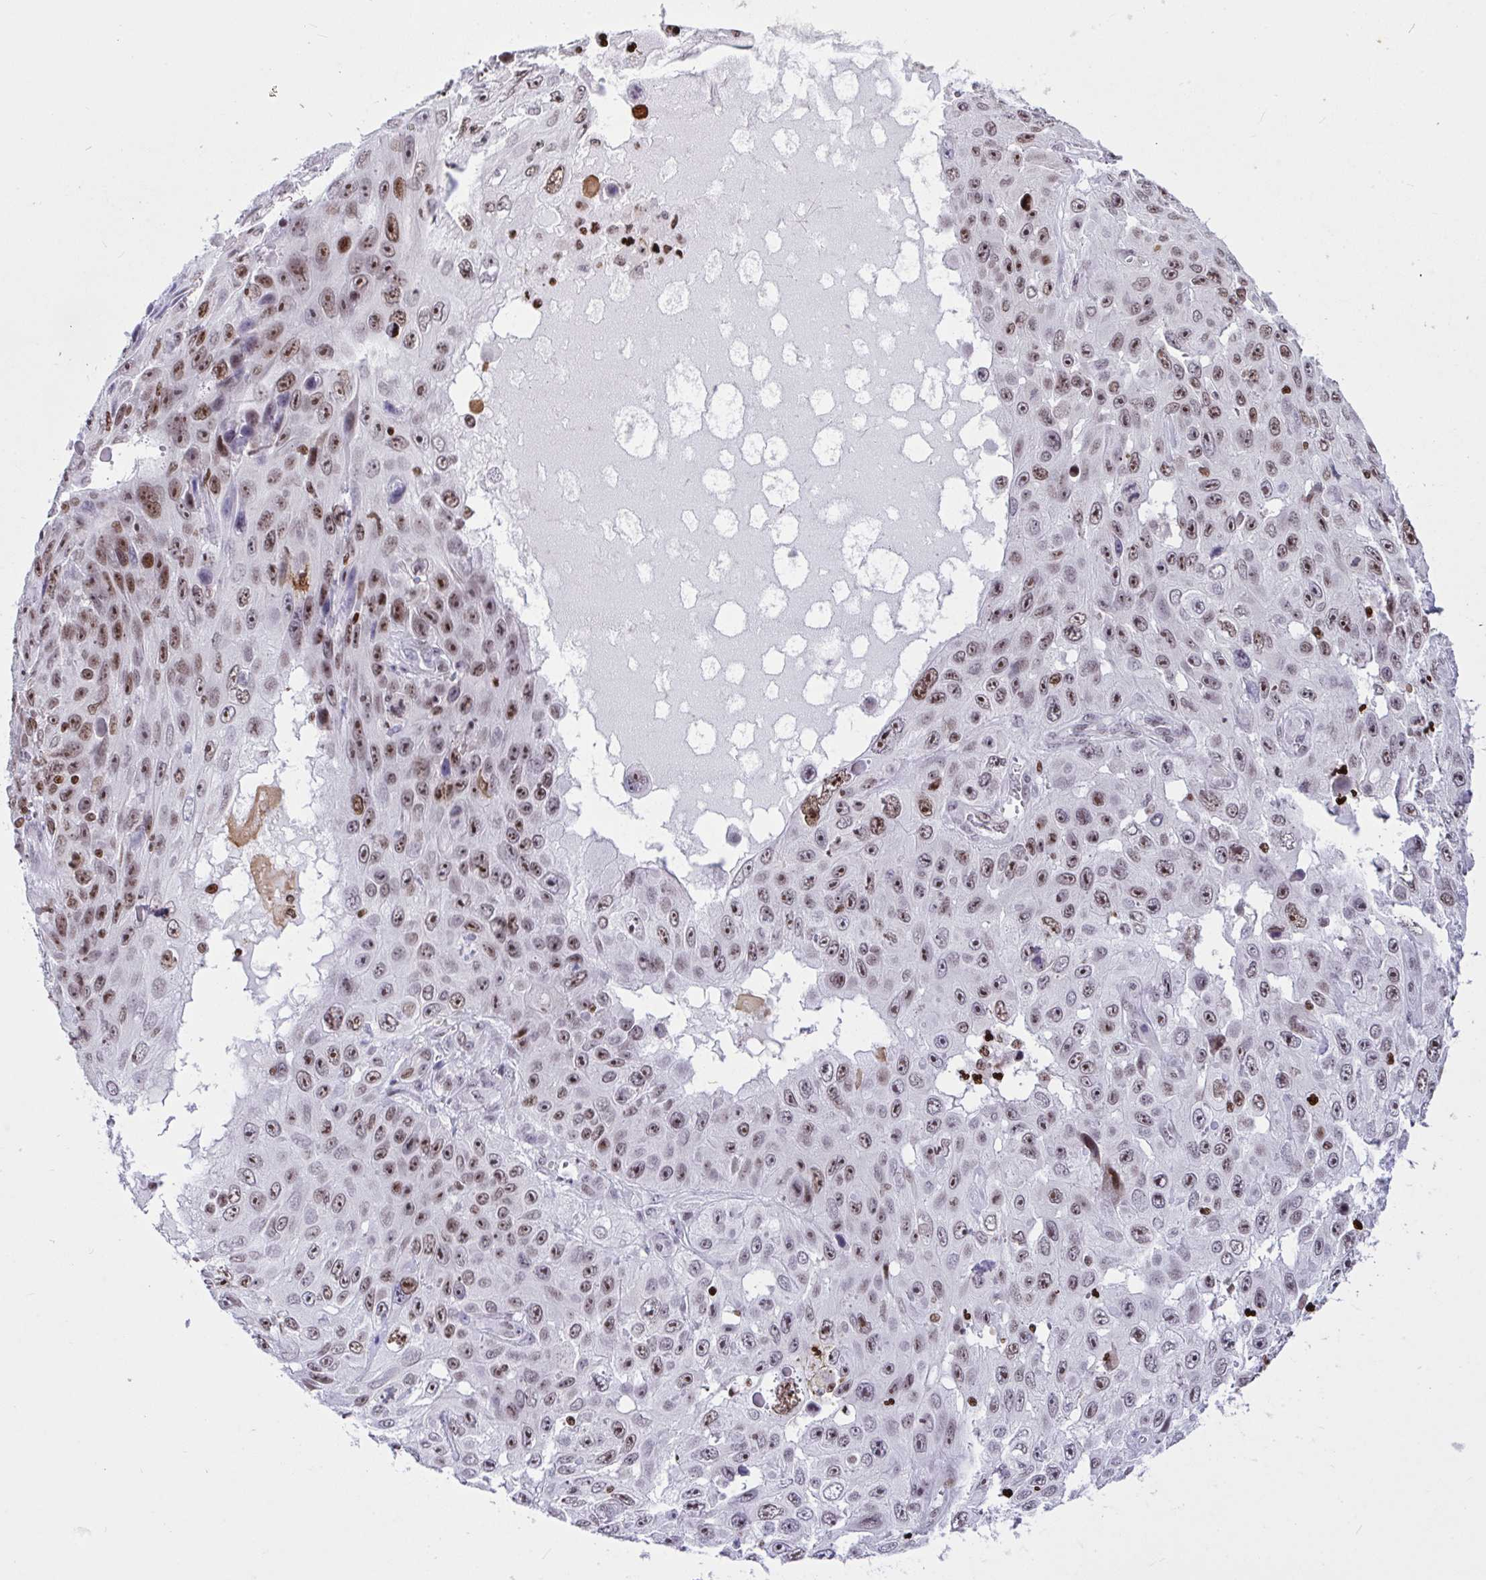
{"staining": {"intensity": "moderate", "quantity": "25%-75%", "location": "nuclear"}, "tissue": "skin cancer", "cell_type": "Tumor cells", "image_type": "cancer", "snomed": [{"axis": "morphology", "description": "Squamous cell carcinoma, NOS"}, {"axis": "topography", "description": "Skin"}], "caption": "Tumor cells show medium levels of moderate nuclear expression in approximately 25%-75% of cells in squamous cell carcinoma (skin). (DAB = brown stain, brightfield microscopy at high magnification).", "gene": "HMGB2", "patient": {"sex": "male", "age": 82}}